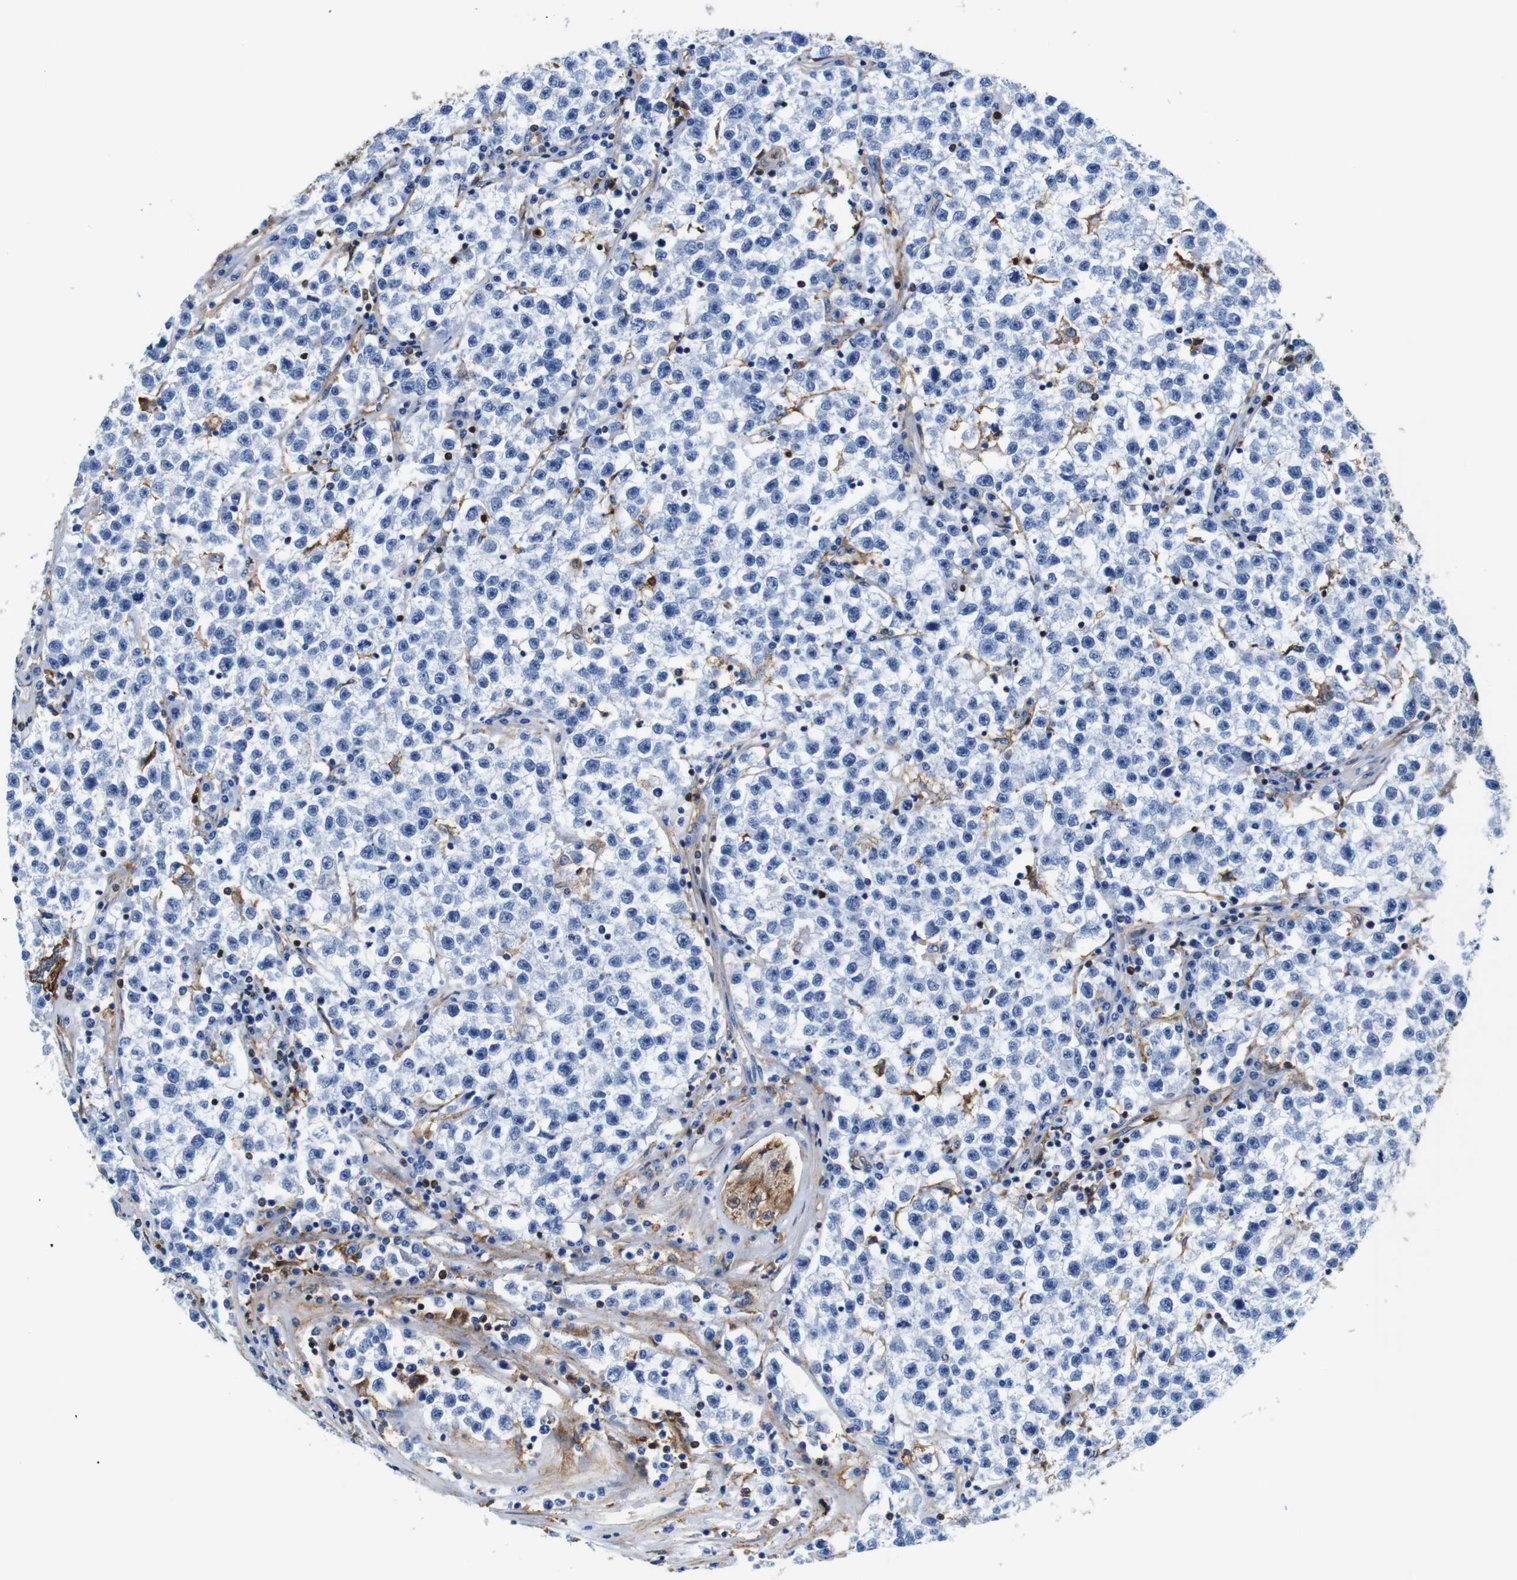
{"staining": {"intensity": "negative", "quantity": "none", "location": "none"}, "tissue": "testis cancer", "cell_type": "Tumor cells", "image_type": "cancer", "snomed": [{"axis": "morphology", "description": "Seminoma, NOS"}, {"axis": "topography", "description": "Testis"}], "caption": "IHC histopathology image of testis seminoma stained for a protein (brown), which reveals no staining in tumor cells.", "gene": "ANXA1", "patient": {"sex": "male", "age": 22}}